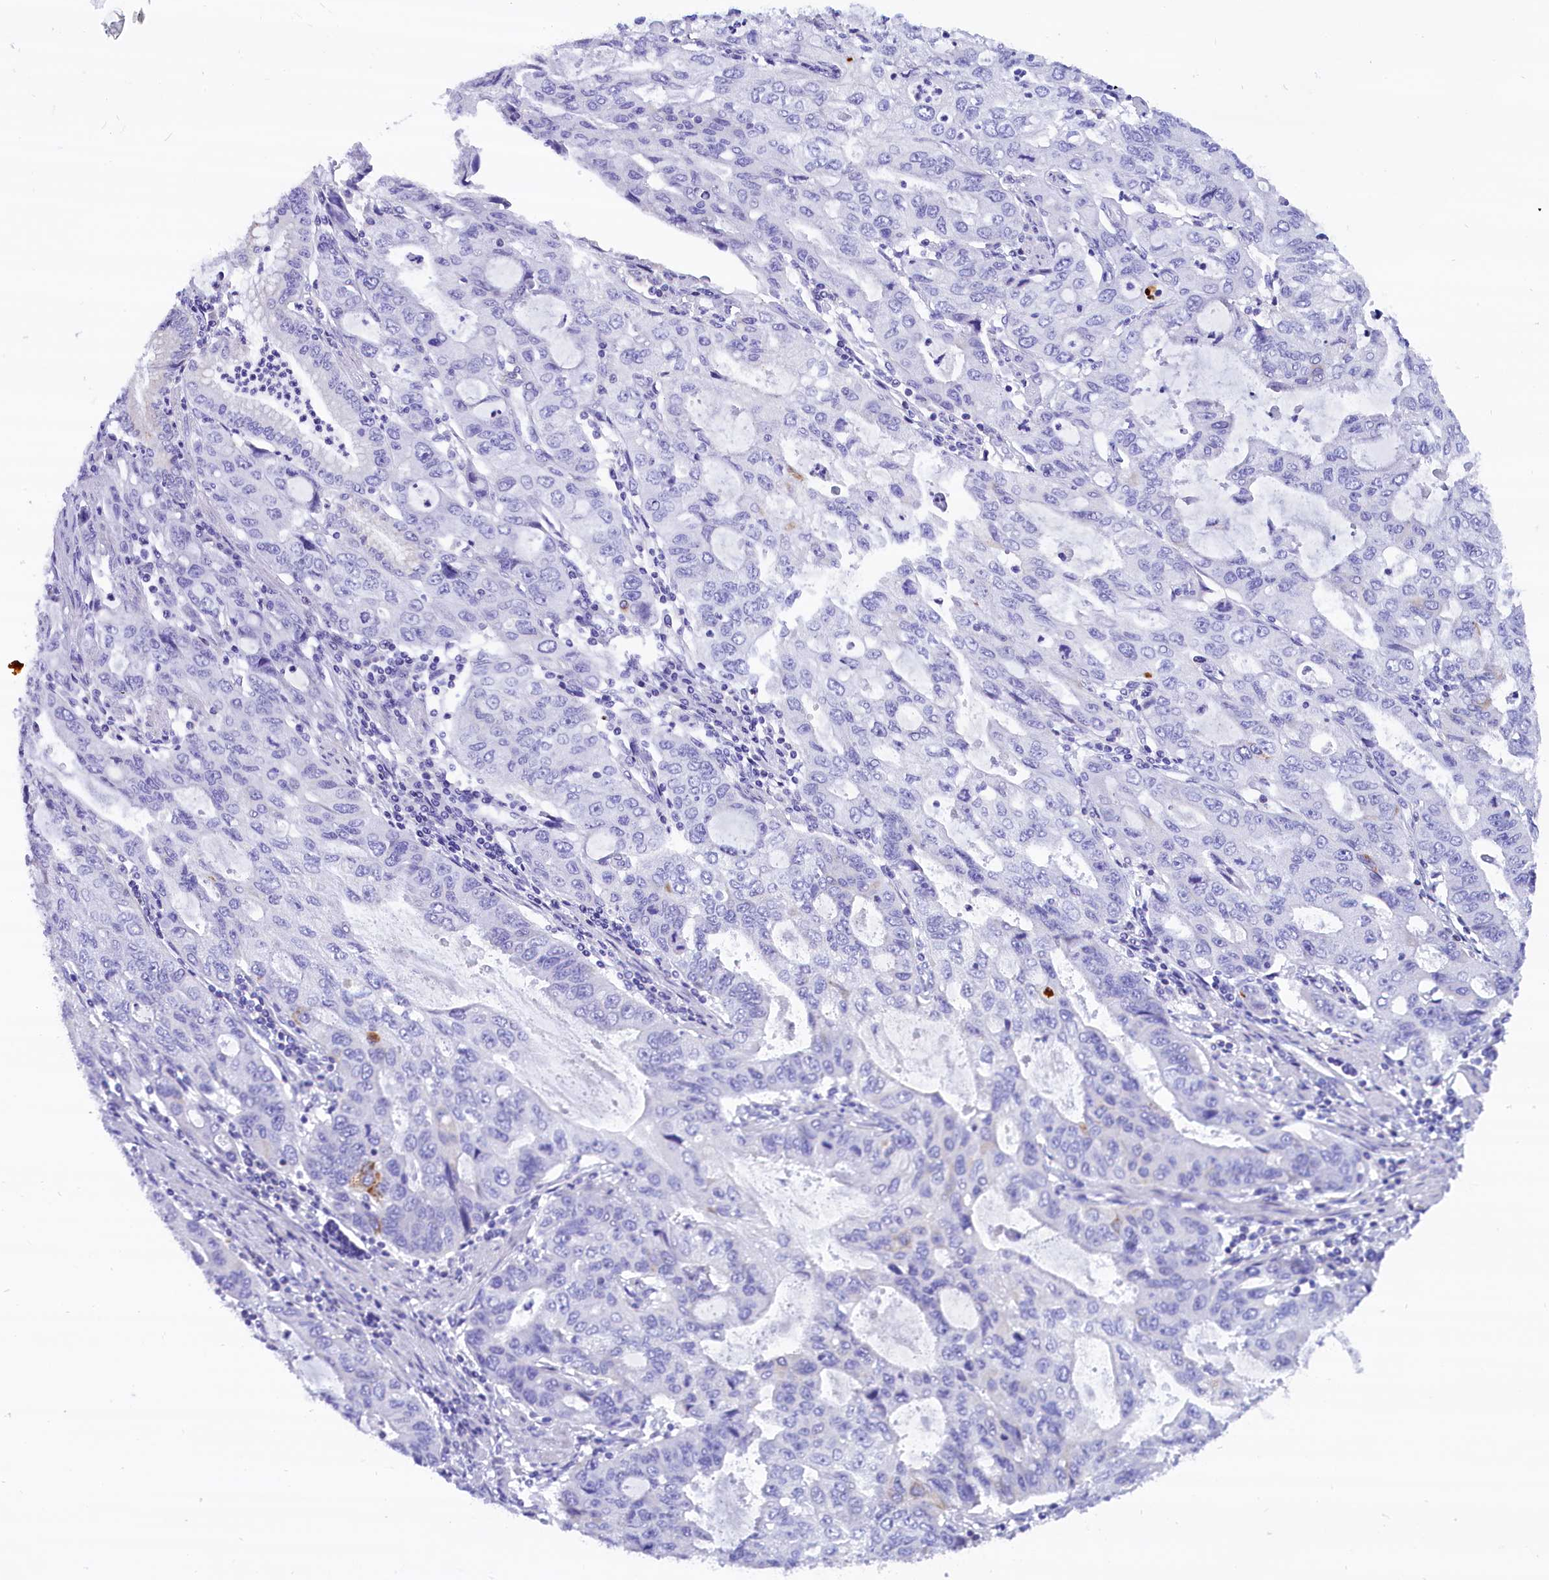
{"staining": {"intensity": "negative", "quantity": "none", "location": "none"}, "tissue": "stomach cancer", "cell_type": "Tumor cells", "image_type": "cancer", "snomed": [{"axis": "morphology", "description": "Adenocarcinoma, NOS"}, {"axis": "topography", "description": "Stomach, upper"}], "caption": "The IHC histopathology image has no significant expression in tumor cells of adenocarcinoma (stomach) tissue.", "gene": "ABAT", "patient": {"sex": "female", "age": 52}}